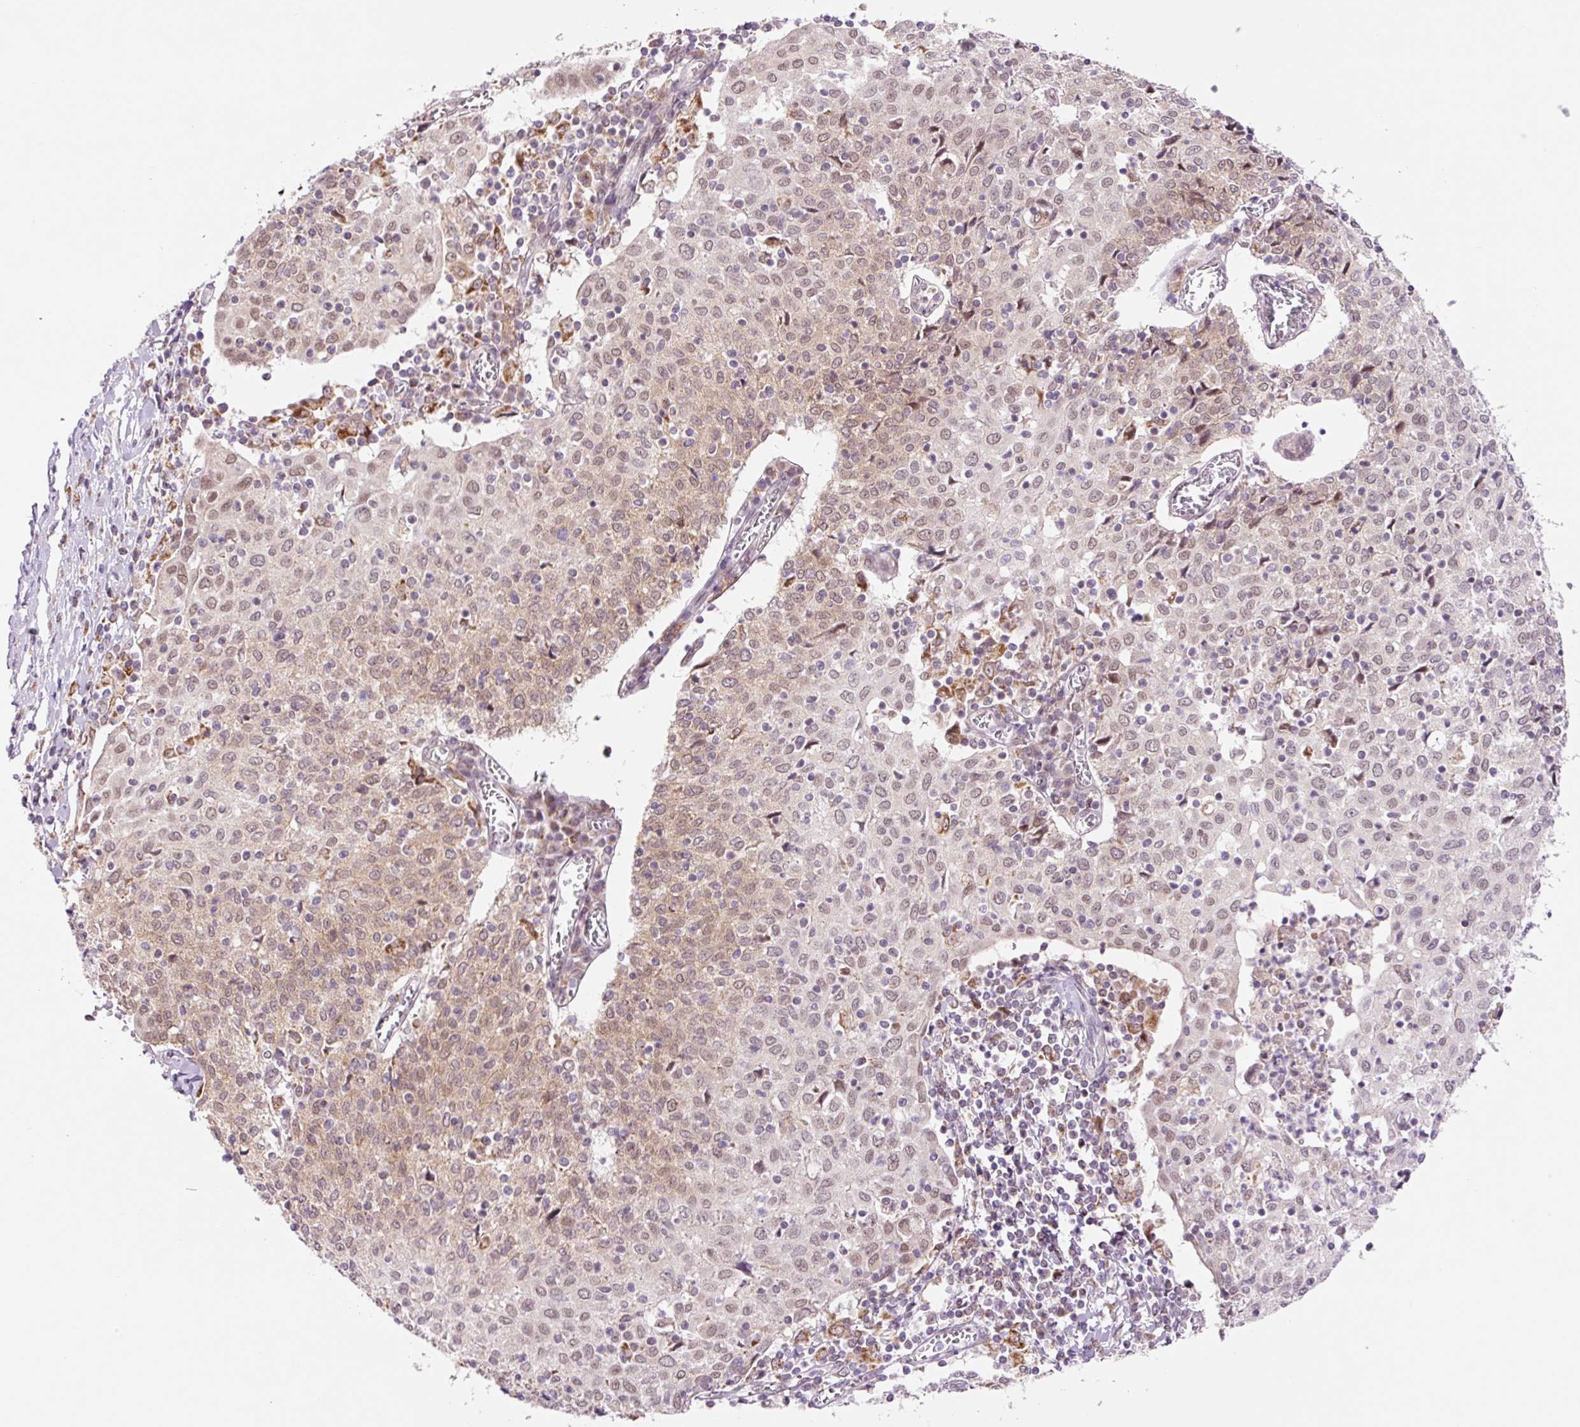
{"staining": {"intensity": "weak", "quantity": "25%-75%", "location": "cytoplasmic/membranous,nuclear"}, "tissue": "cervical cancer", "cell_type": "Tumor cells", "image_type": "cancer", "snomed": [{"axis": "morphology", "description": "Squamous cell carcinoma, NOS"}, {"axis": "topography", "description": "Cervix"}], "caption": "Immunohistochemistry of cervical squamous cell carcinoma reveals low levels of weak cytoplasmic/membranous and nuclear positivity in about 25%-75% of tumor cells. The staining was performed using DAB to visualize the protein expression in brown, while the nuclei were stained in blue with hematoxylin (Magnification: 20x).", "gene": "PCK2", "patient": {"sex": "female", "age": 52}}